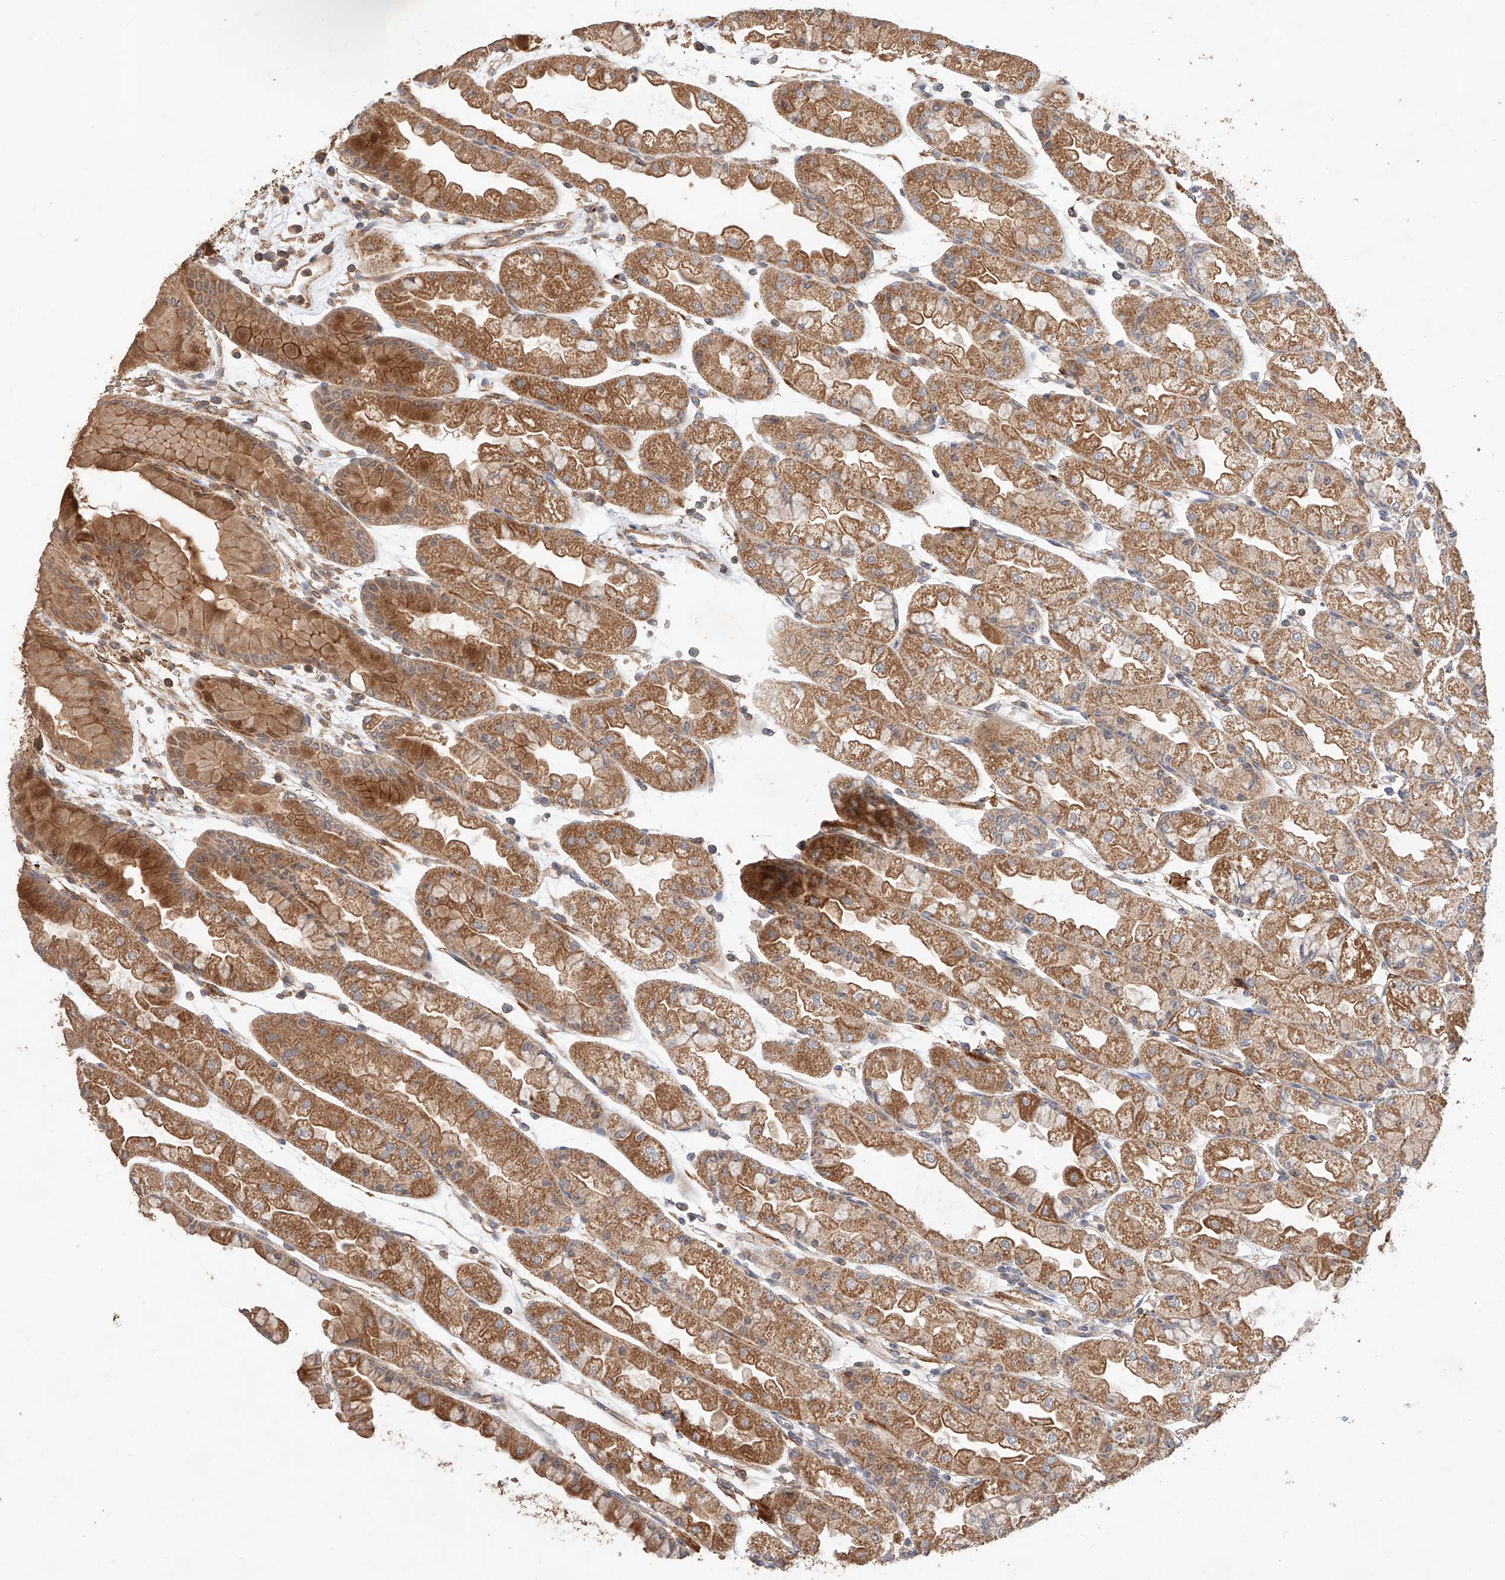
{"staining": {"intensity": "moderate", "quantity": ">75%", "location": "cytoplasmic/membranous"}, "tissue": "stomach", "cell_type": "Glandular cells", "image_type": "normal", "snomed": [{"axis": "morphology", "description": "Normal tissue, NOS"}, {"axis": "topography", "description": "Stomach, upper"}], "caption": "Immunohistochemistry (IHC) of benign stomach exhibits medium levels of moderate cytoplasmic/membranous staining in about >75% of glandular cells.", "gene": "RAB23", "patient": {"sex": "male", "age": 47}}